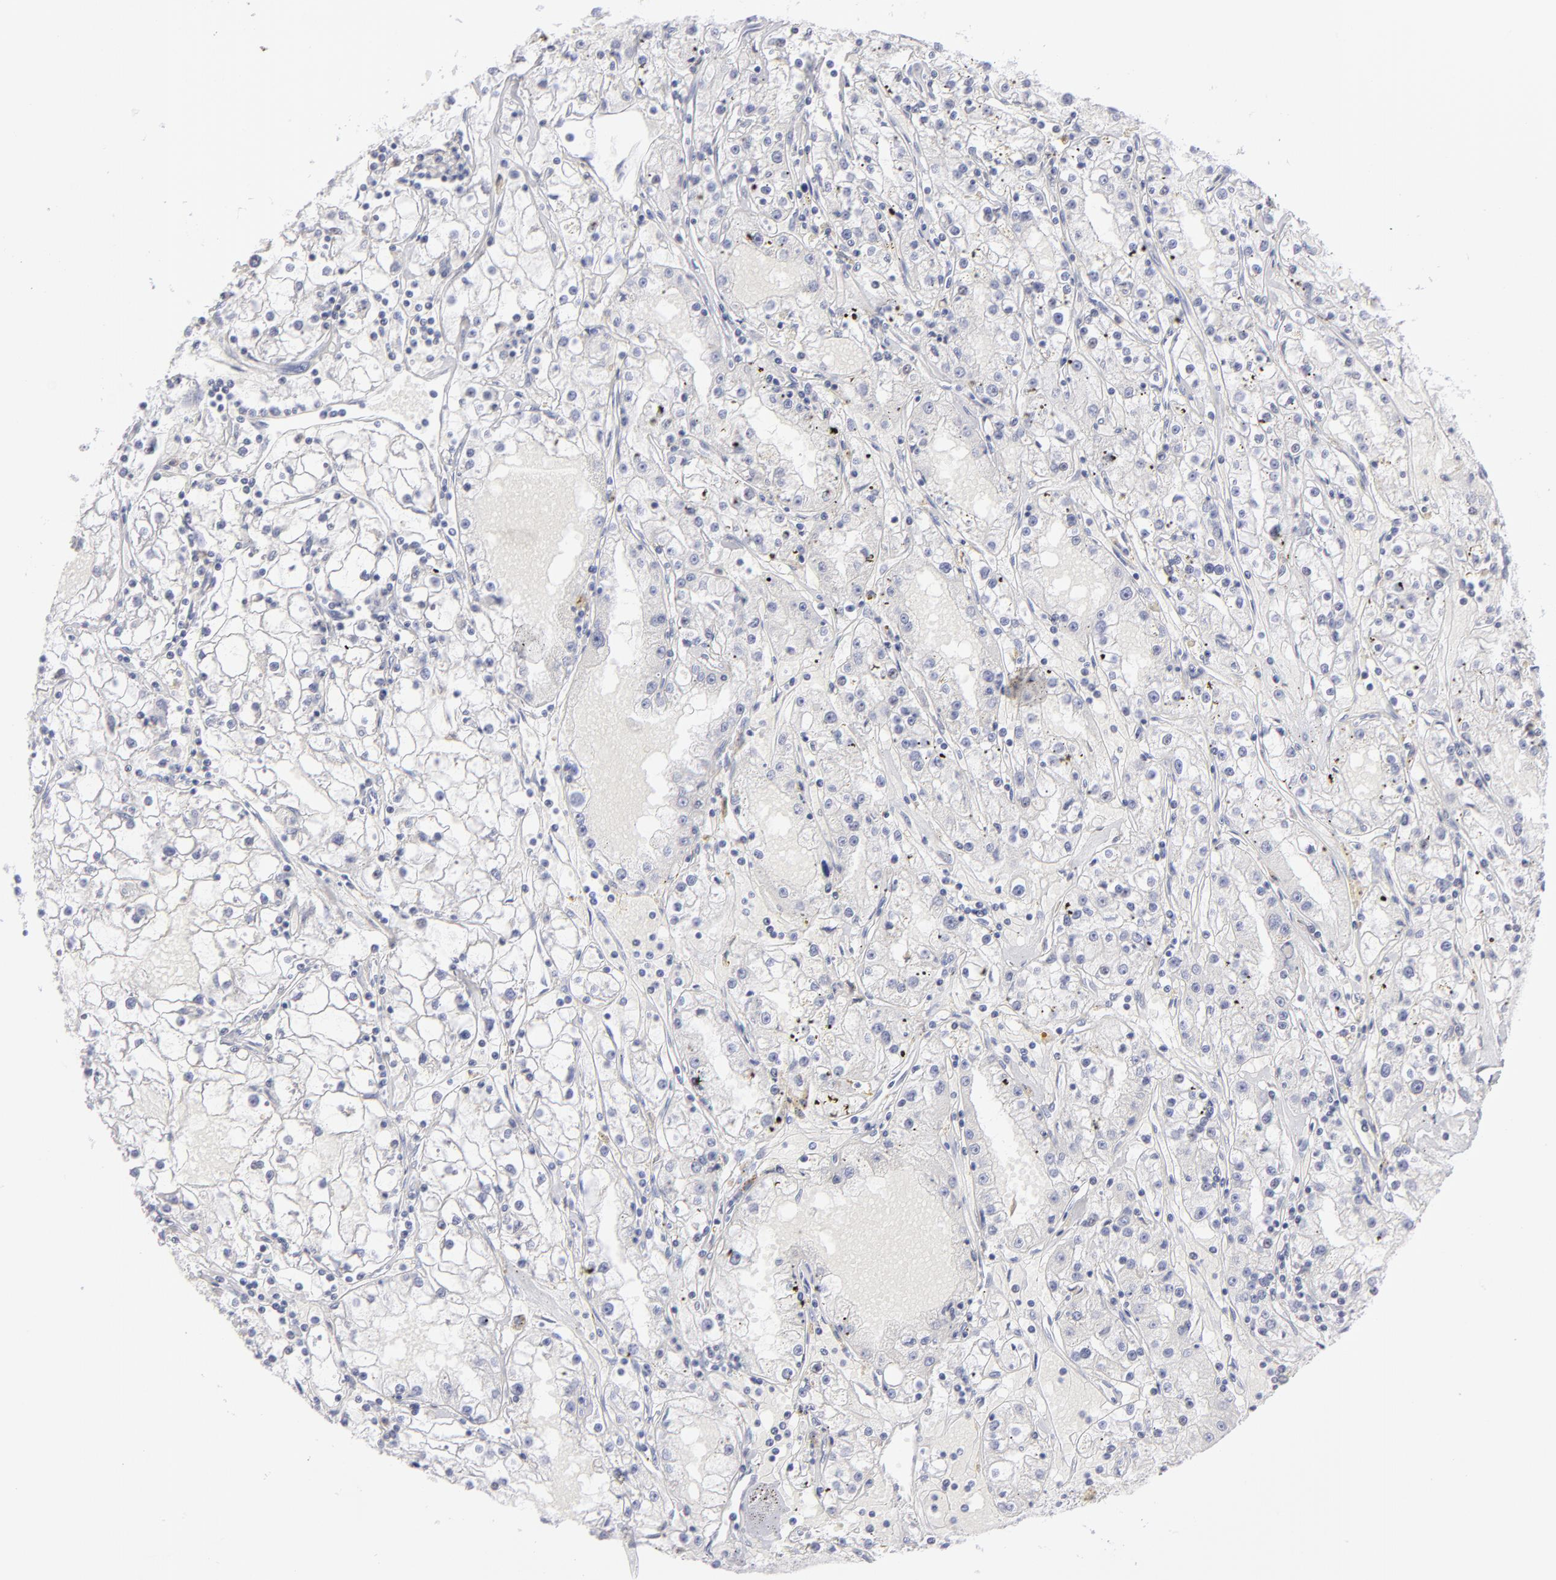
{"staining": {"intensity": "negative", "quantity": "none", "location": "none"}, "tissue": "renal cancer", "cell_type": "Tumor cells", "image_type": "cancer", "snomed": [{"axis": "morphology", "description": "Adenocarcinoma, NOS"}, {"axis": "topography", "description": "Kidney"}], "caption": "A micrograph of renal adenocarcinoma stained for a protein displays no brown staining in tumor cells.", "gene": "MTHFD2", "patient": {"sex": "male", "age": 56}}